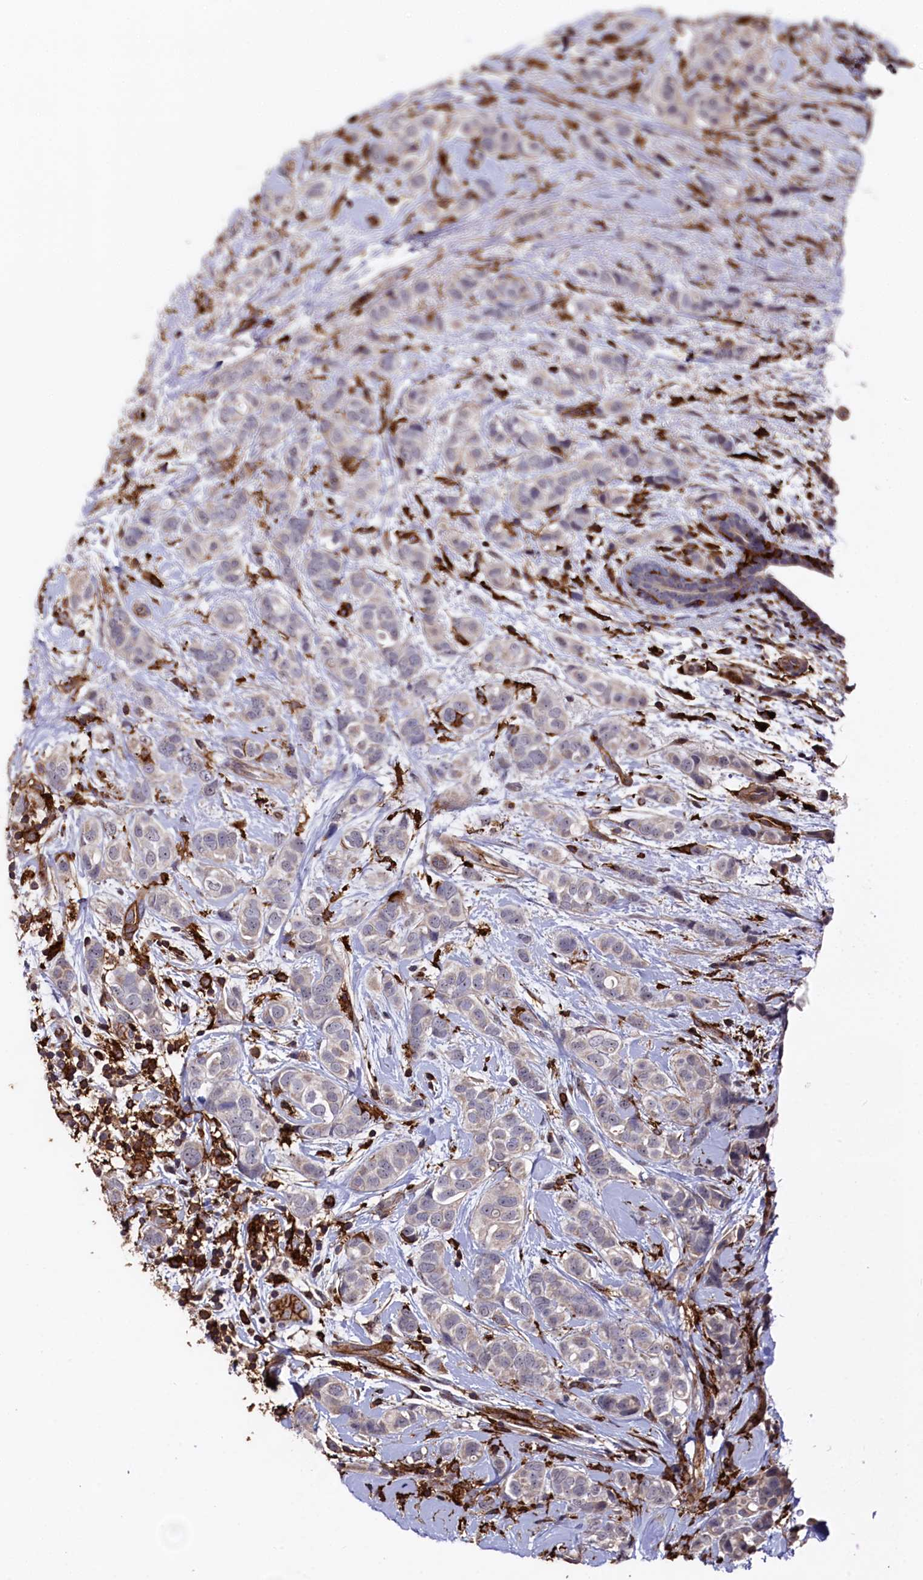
{"staining": {"intensity": "negative", "quantity": "none", "location": "none"}, "tissue": "breast cancer", "cell_type": "Tumor cells", "image_type": "cancer", "snomed": [{"axis": "morphology", "description": "Lobular carcinoma"}, {"axis": "topography", "description": "Breast"}], "caption": "DAB (3,3'-diaminobenzidine) immunohistochemical staining of human breast cancer (lobular carcinoma) displays no significant positivity in tumor cells. The staining is performed using DAB brown chromogen with nuclei counter-stained in using hematoxylin.", "gene": "PLEKHO2", "patient": {"sex": "female", "age": 51}}